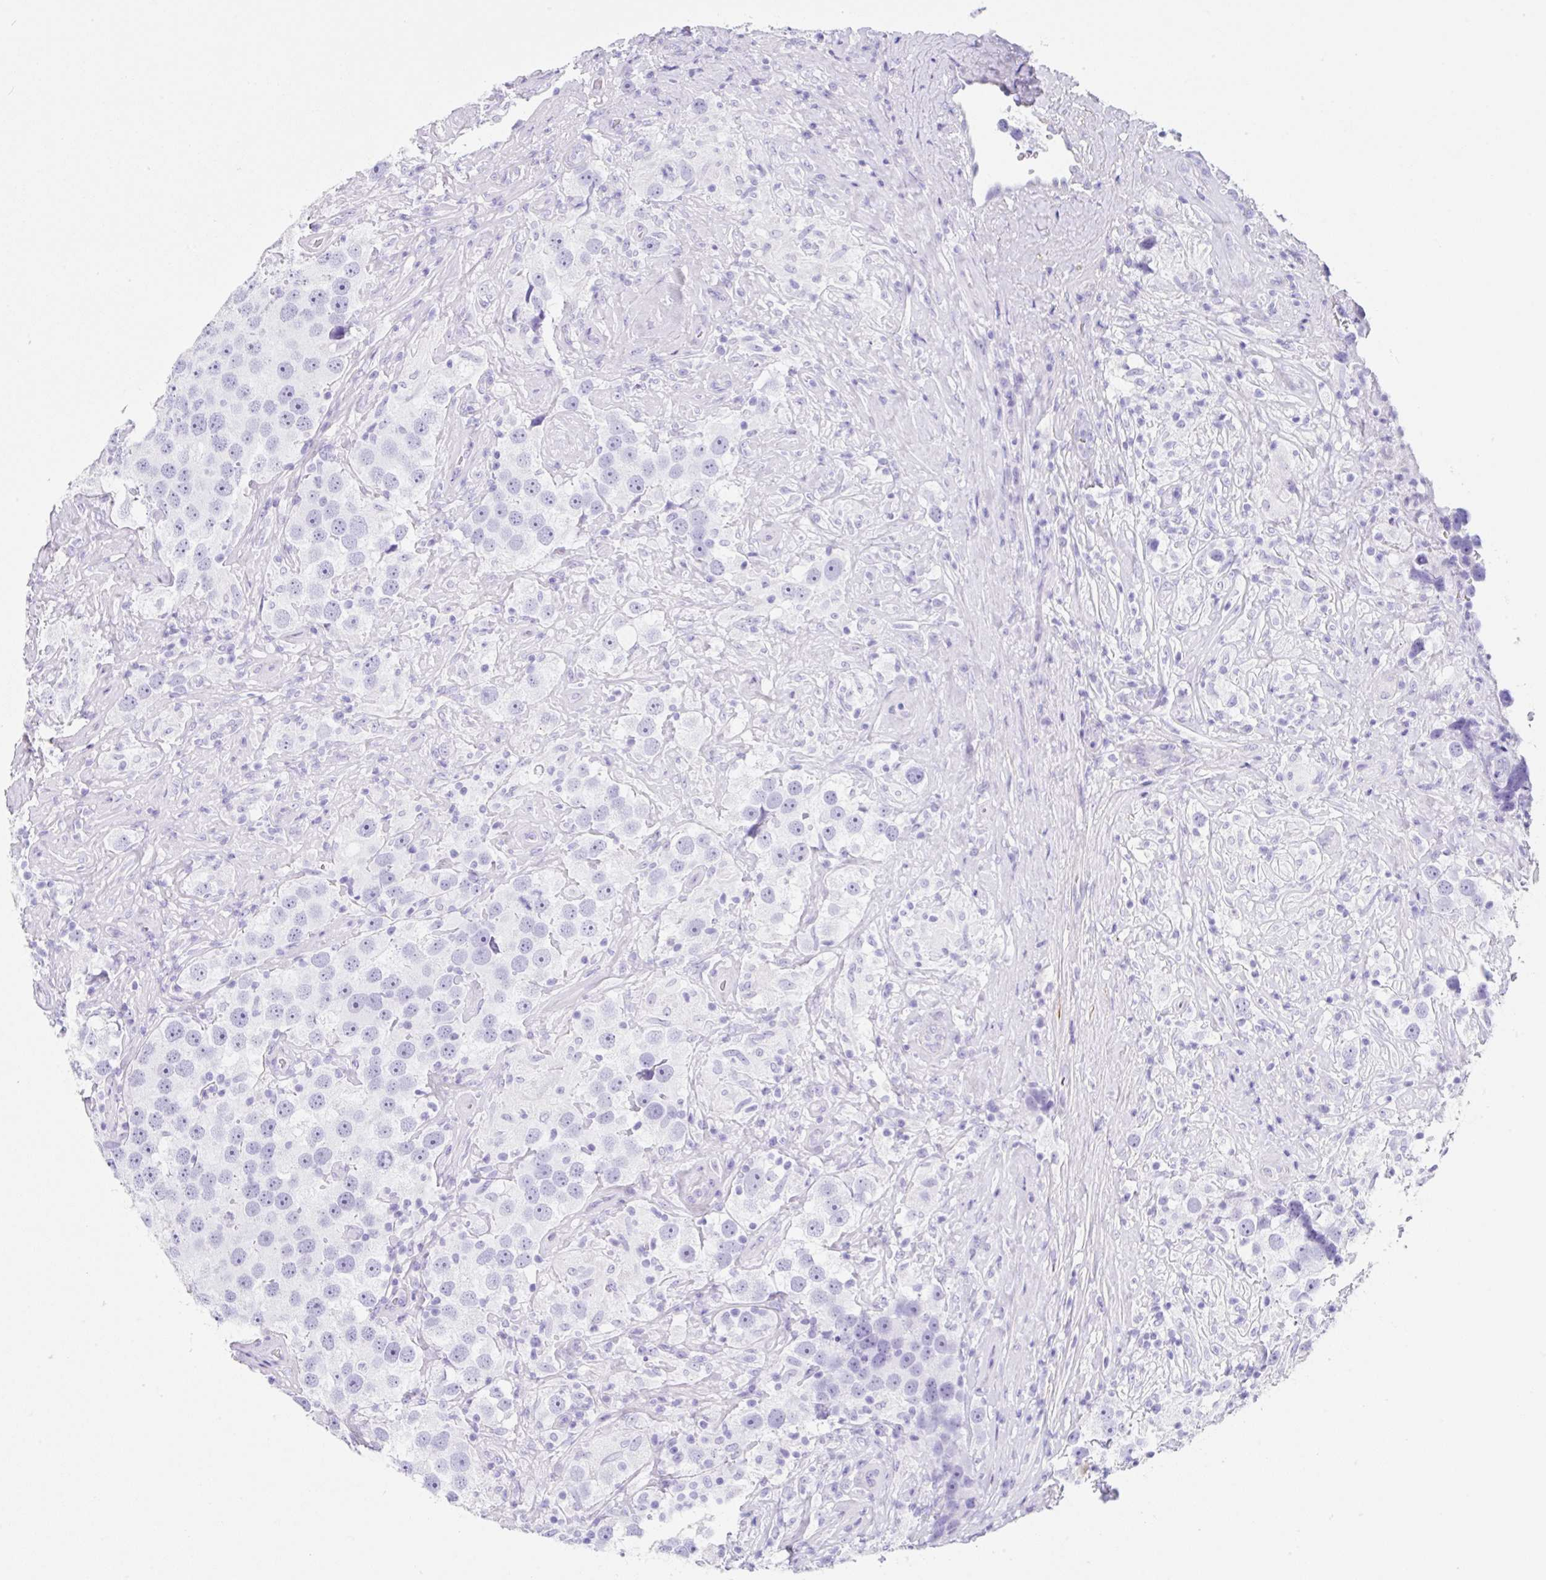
{"staining": {"intensity": "negative", "quantity": "none", "location": "none"}, "tissue": "testis cancer", "cell_type": "Tumor cells", "image_type": "cancer", "snomed": [{"axis": "morphology", "description": "Seminoma, NOS"}, {"axis": "topography", "description": "Testis"}], "caption": "This is a photomicrograph of IHC staining of testis seminoma, which shows no expression in tumor cells.", "gene": "CLDND2", "patient": {"sex": "male", "age": 49}}